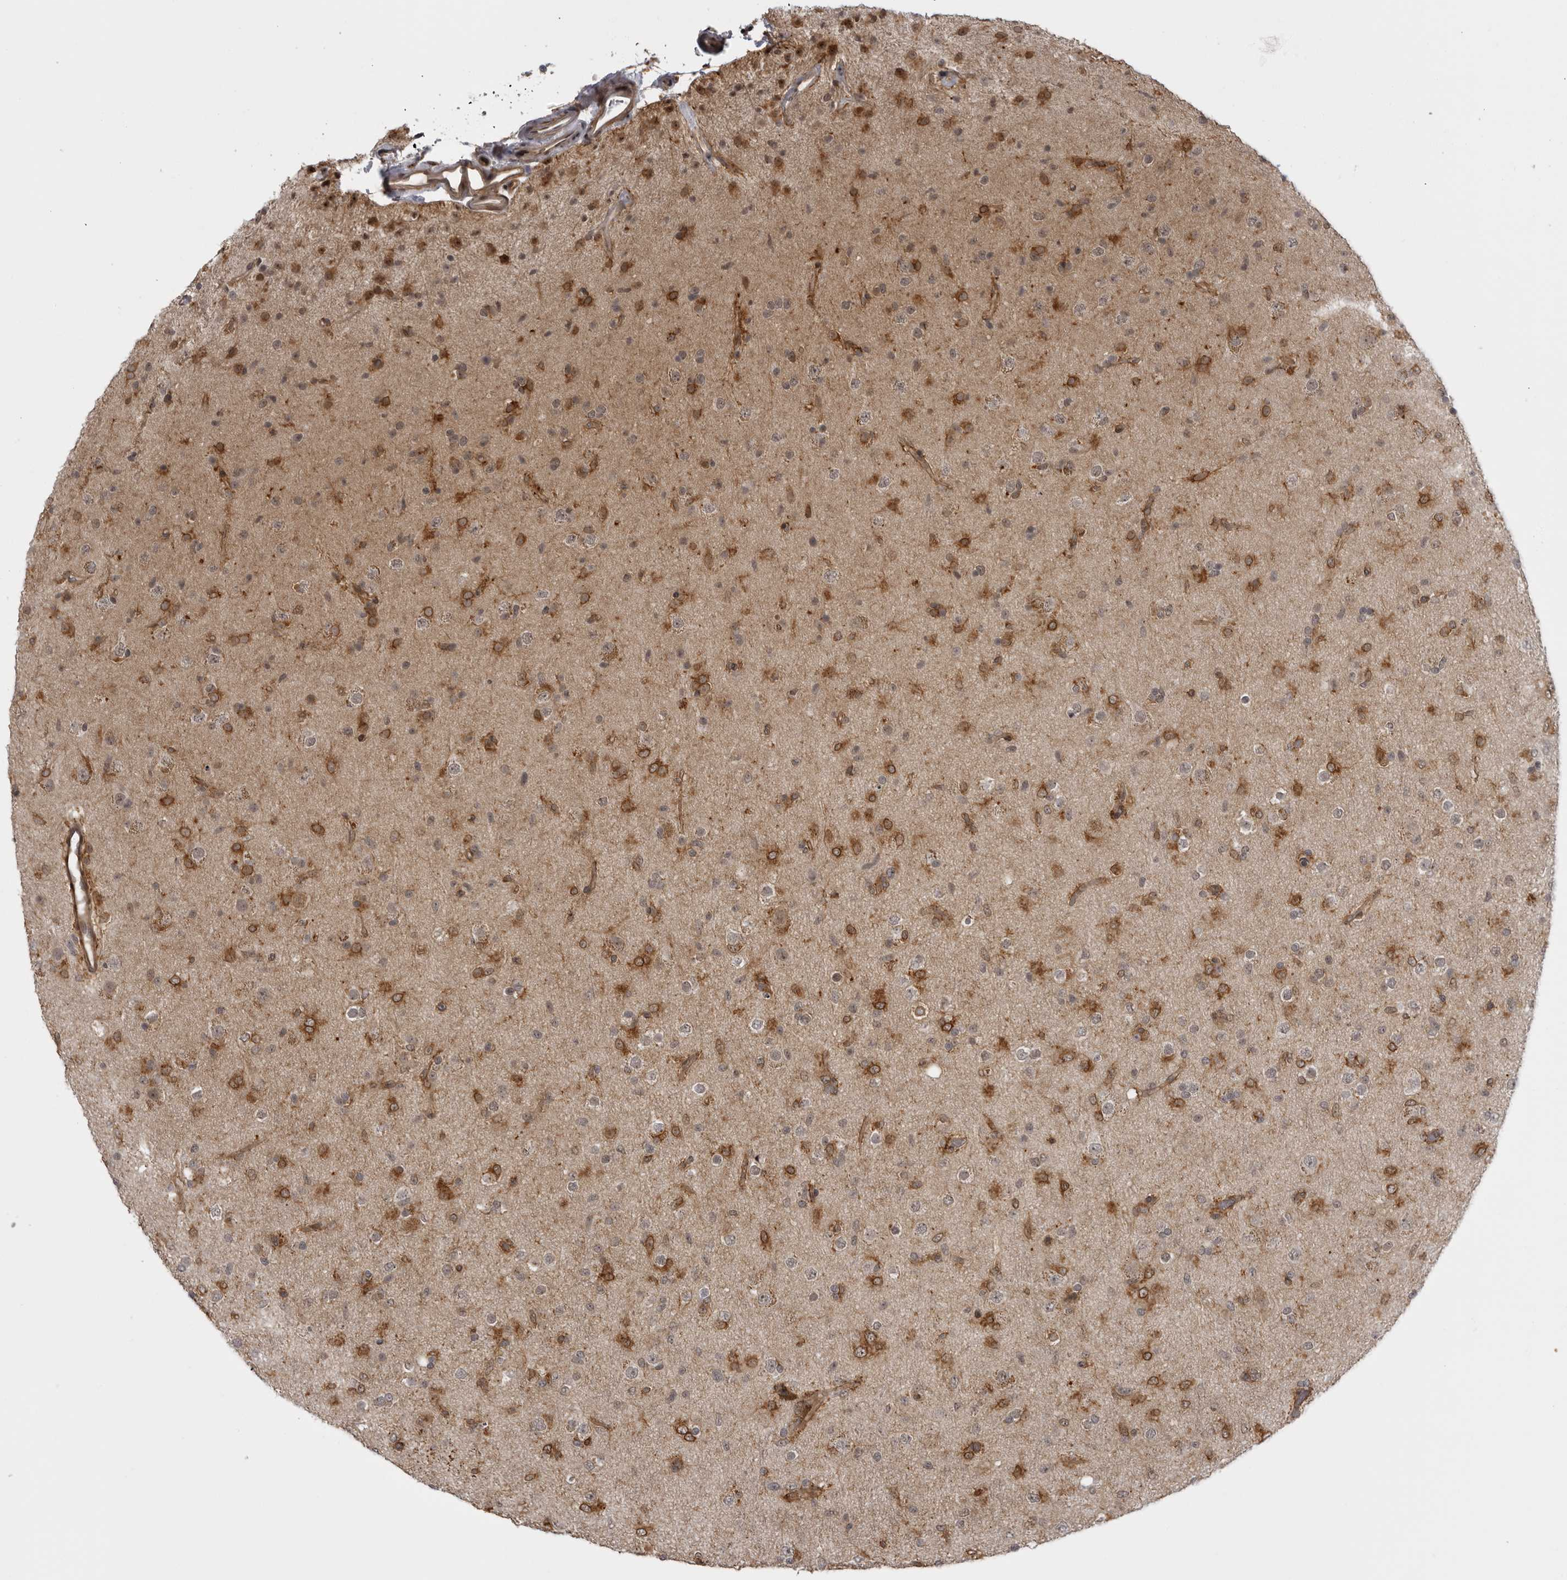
{"staining": {"intensity": "moderate", "quantity": "25%-75%", "location": "cytoplasmic/membranous"}, "tissue": "glioma", "cell_type": "Tumor cells", "image_type": "cancer", "snomed": [{"axis": "morphology", "description": "Glioma, malignant, Low grade"}, {"axis": "topography", "description": "Brain"}], "caption": "There is medium levels of moderate cytoplasmic/membranous positivity in tumor cells of glioma, as demonstrated by immunohistochemical staining (brown color).", "gene": "DNAH14", "patient": {"sex": "male", "age": 65}}